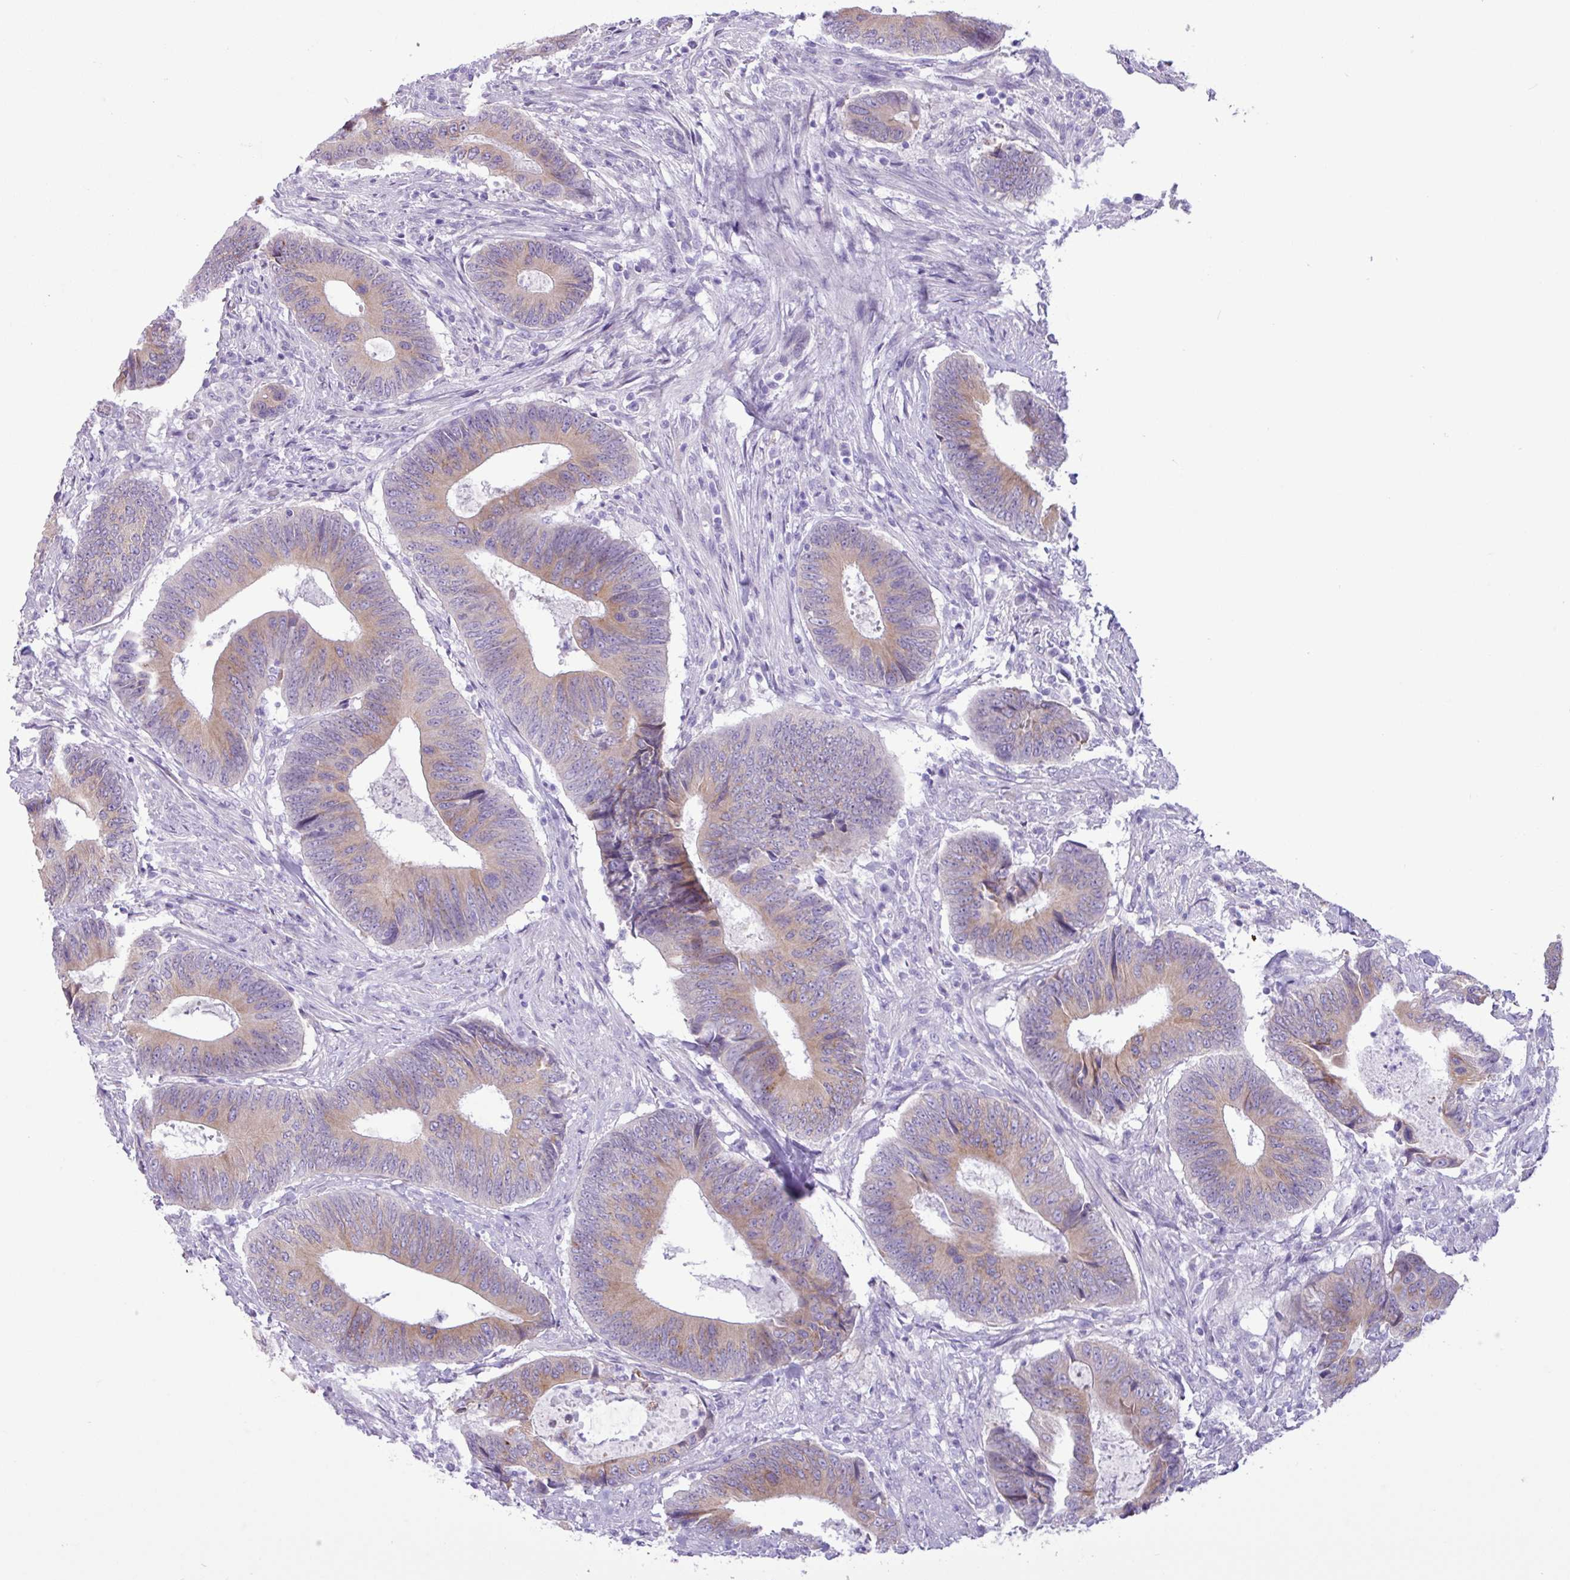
{"staining": {"intensity": "moderate", "quantity": "25%-75%", "location": "cytoplasmic/membranous"}, "tissue": "colorectal cancer", "cell_type": "Tumor cells", "image_type": "cancer", "snomed": [{"axis": "morphology", "description": "Adenocarcinoma, NOS"}, {"axis": "topography", "description": "Colon"}], "caption": "There is medium levels of moderate cytoplasmic/membranous expression in tumor cells of colorectal adenocarcinoma, as demonstrated by immunohistochemical staining (brown color).", "gene": "SLC38A1", "patient": {"sex": "male", "age": 87}}